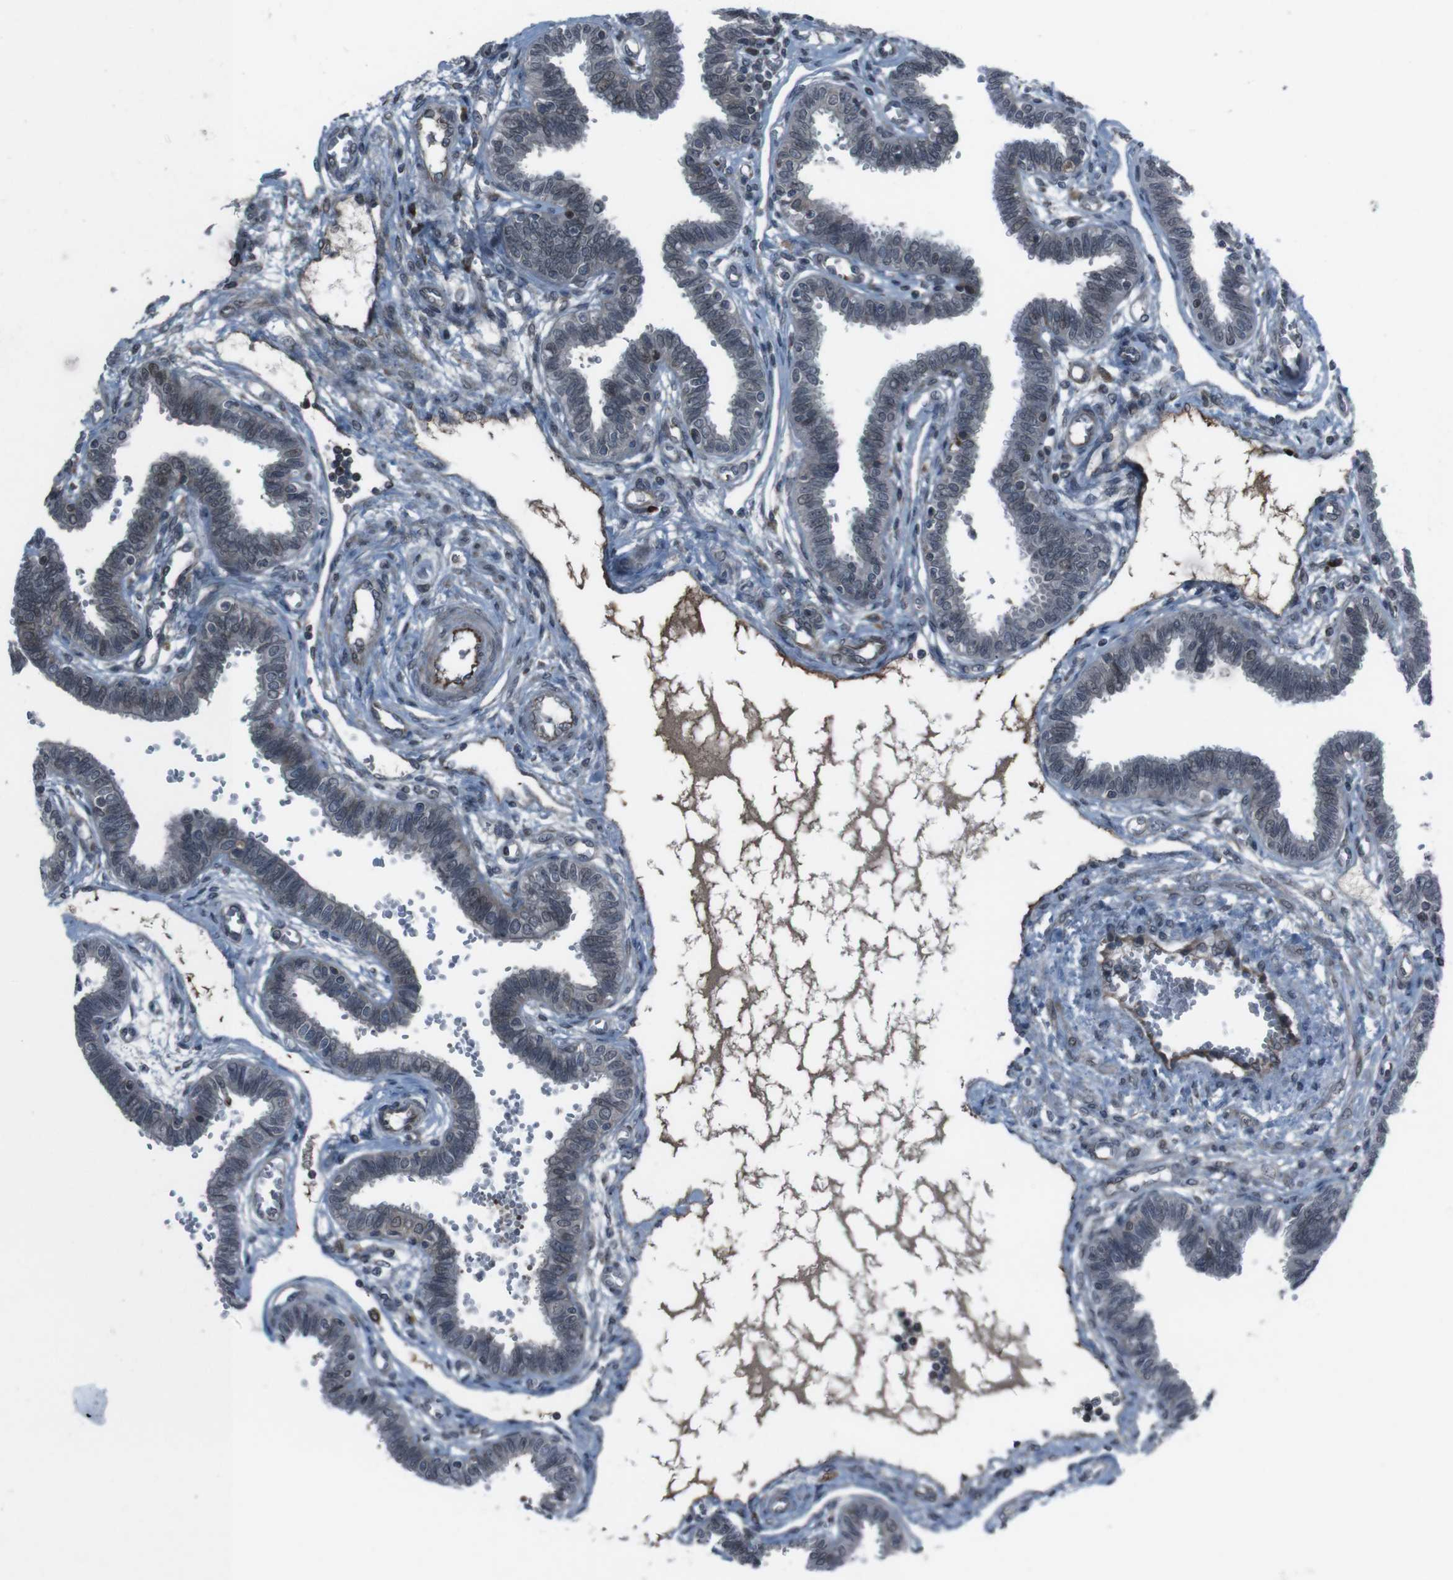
{"staining": {"intensity": "weak", "quantity": "25%-75%", "location": "nuclear"}, "tissue": "fallopian tube", "cell_type": "Glandular cells", "image_type": "normal", "snomed": [{"axis": "morphology", "description": "Normal tissue, NOS"}, {"axis": "topography", "description": "Fallopian tube"}], "caption": "Immunohistochemistry photomicrograph of normal fallopian tube stained for a protein (brown), which demonstrates low levels of weak nuclear staining in approximately 25%-75% of glandular cells.", "gene": "SS18L1", "patient": {"sex": "female", "age": 32}}